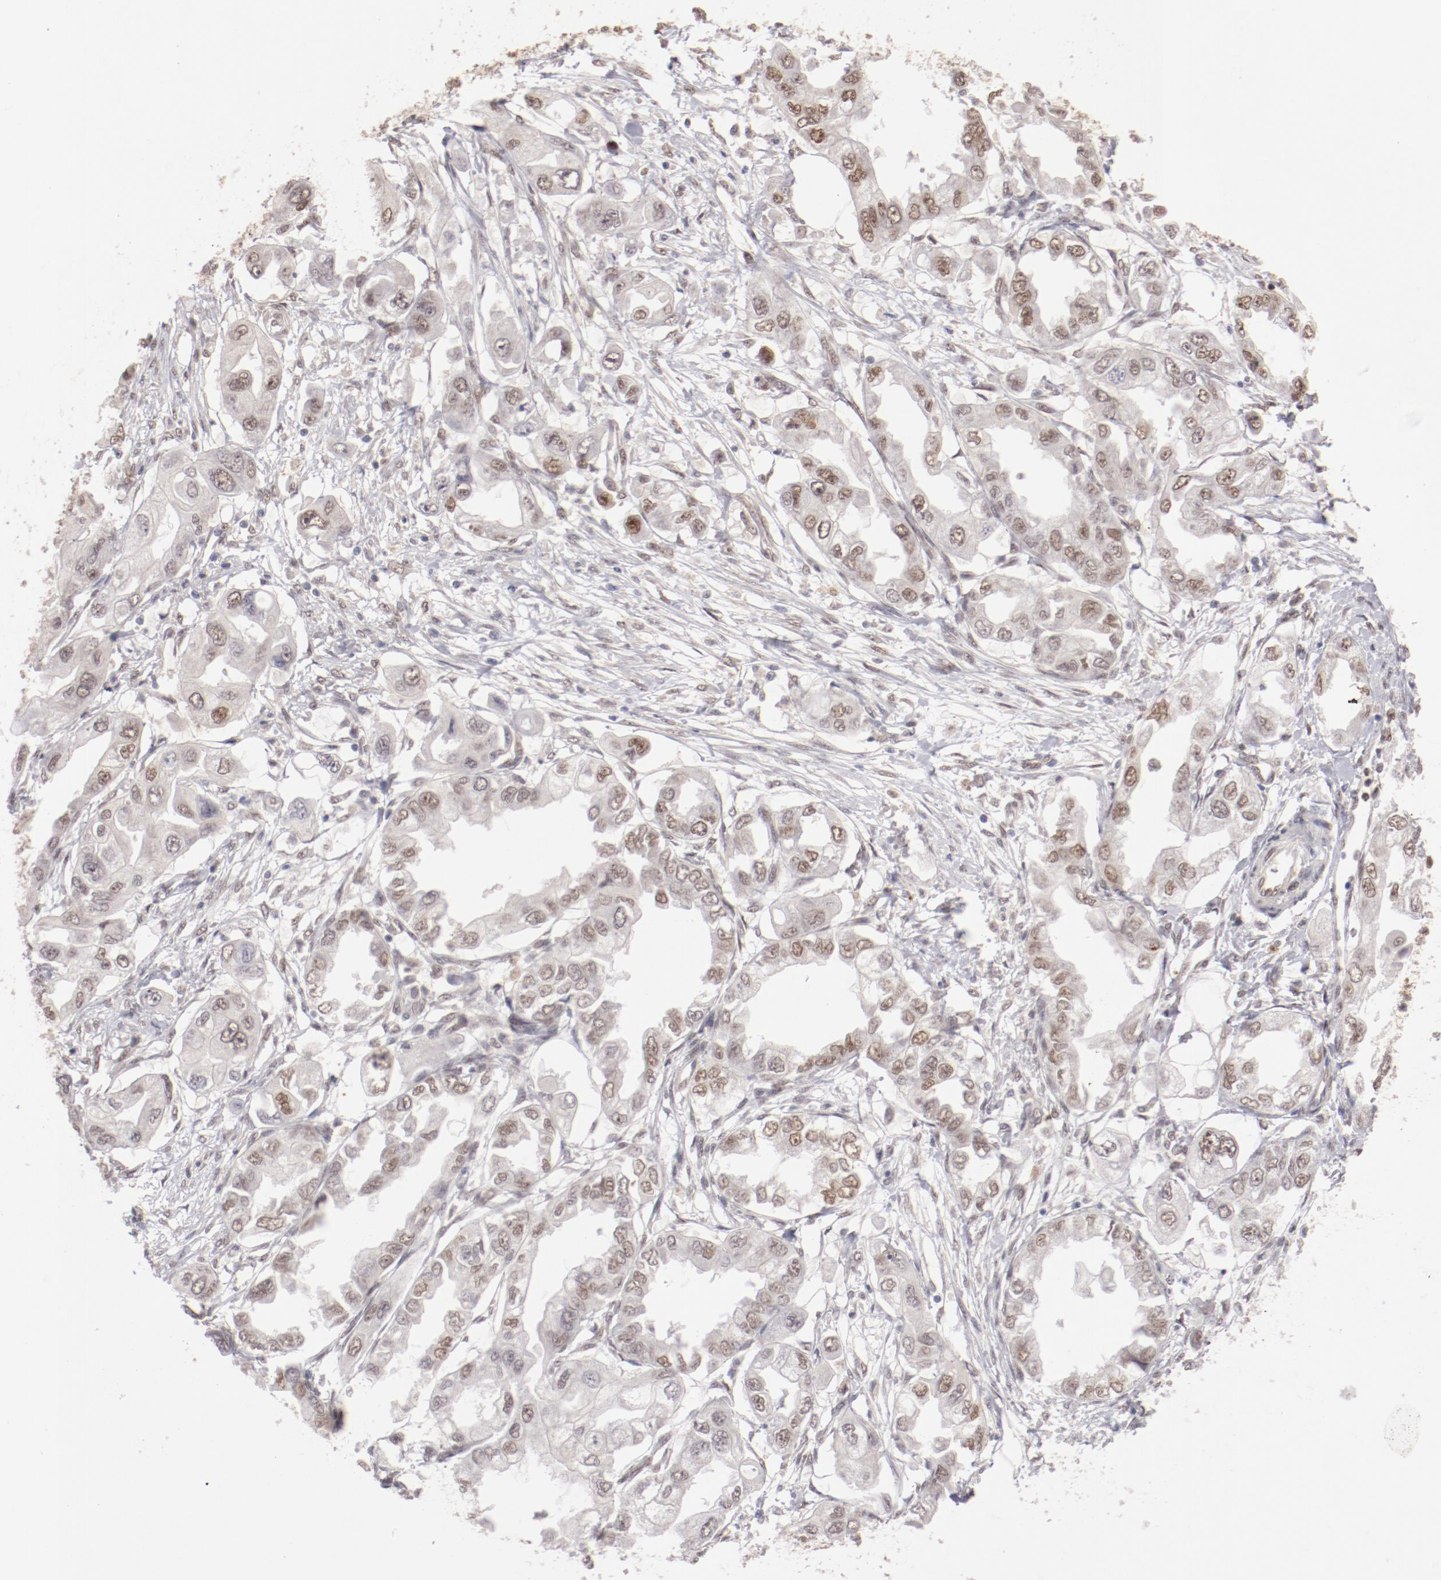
{"staining": {"intensity": "weak", "quantity": ">75%", "location": "nuclear"}, "tissue": "endometrial cancer", "cell_type": "Tumor cells", "image_type": "cancer", "snomed": [{"axis": "morphology", "description": "Adenocarcinoma, NOS"}, {"axis": "topography", "description": "Endometrium"}], "caption": "A brown stain highlights weak nuclear staining of a protein in human endometrial cancer tumor cells. (DAB (3,3'-diaminobenzidine) = brown stain, brightfield microscopy at high magnification).", "gene": "NFE2", "patient": {"sex": "female", "age": 67}}